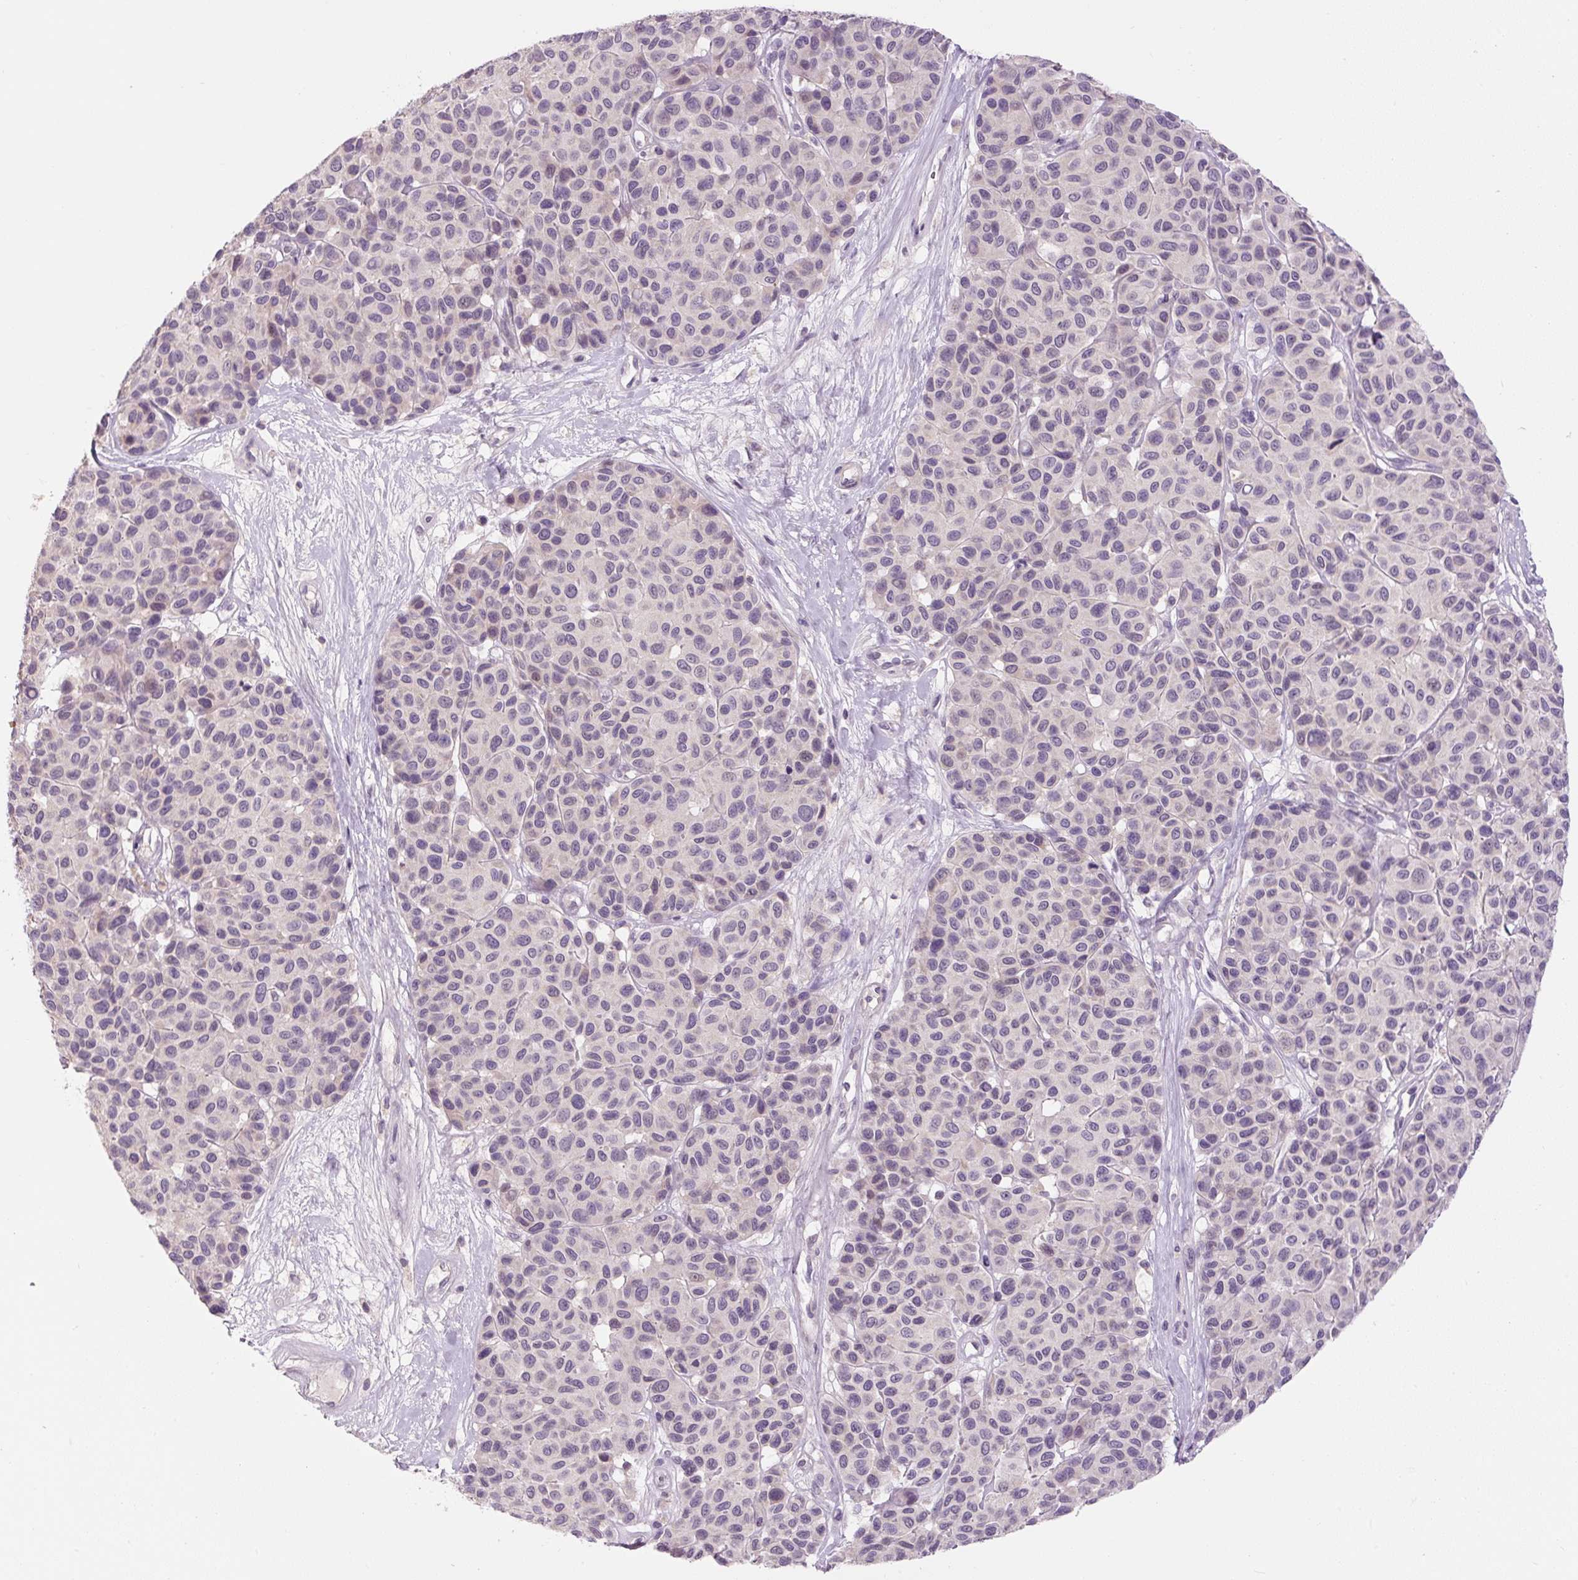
{"staining": {"intensity": "negative", "quantity": "none", "location": "none"}, "tissue": "melanoma", "cell_type": "Tumor cells", "image_type": "cancer", "snomed": [{"axis": "morphology", "description": "Malignant melanoma, NOS"}, {"axis": "topography", "description": "Skin"}], "caption": "Protein analysis of melanoma displays no significant staining in tumor cells. (DAB (3,3'-diaminobenzidine) IHC, high magnification).", "gene": "FABP7", "patient": {"sex": "female", "age": 66}}